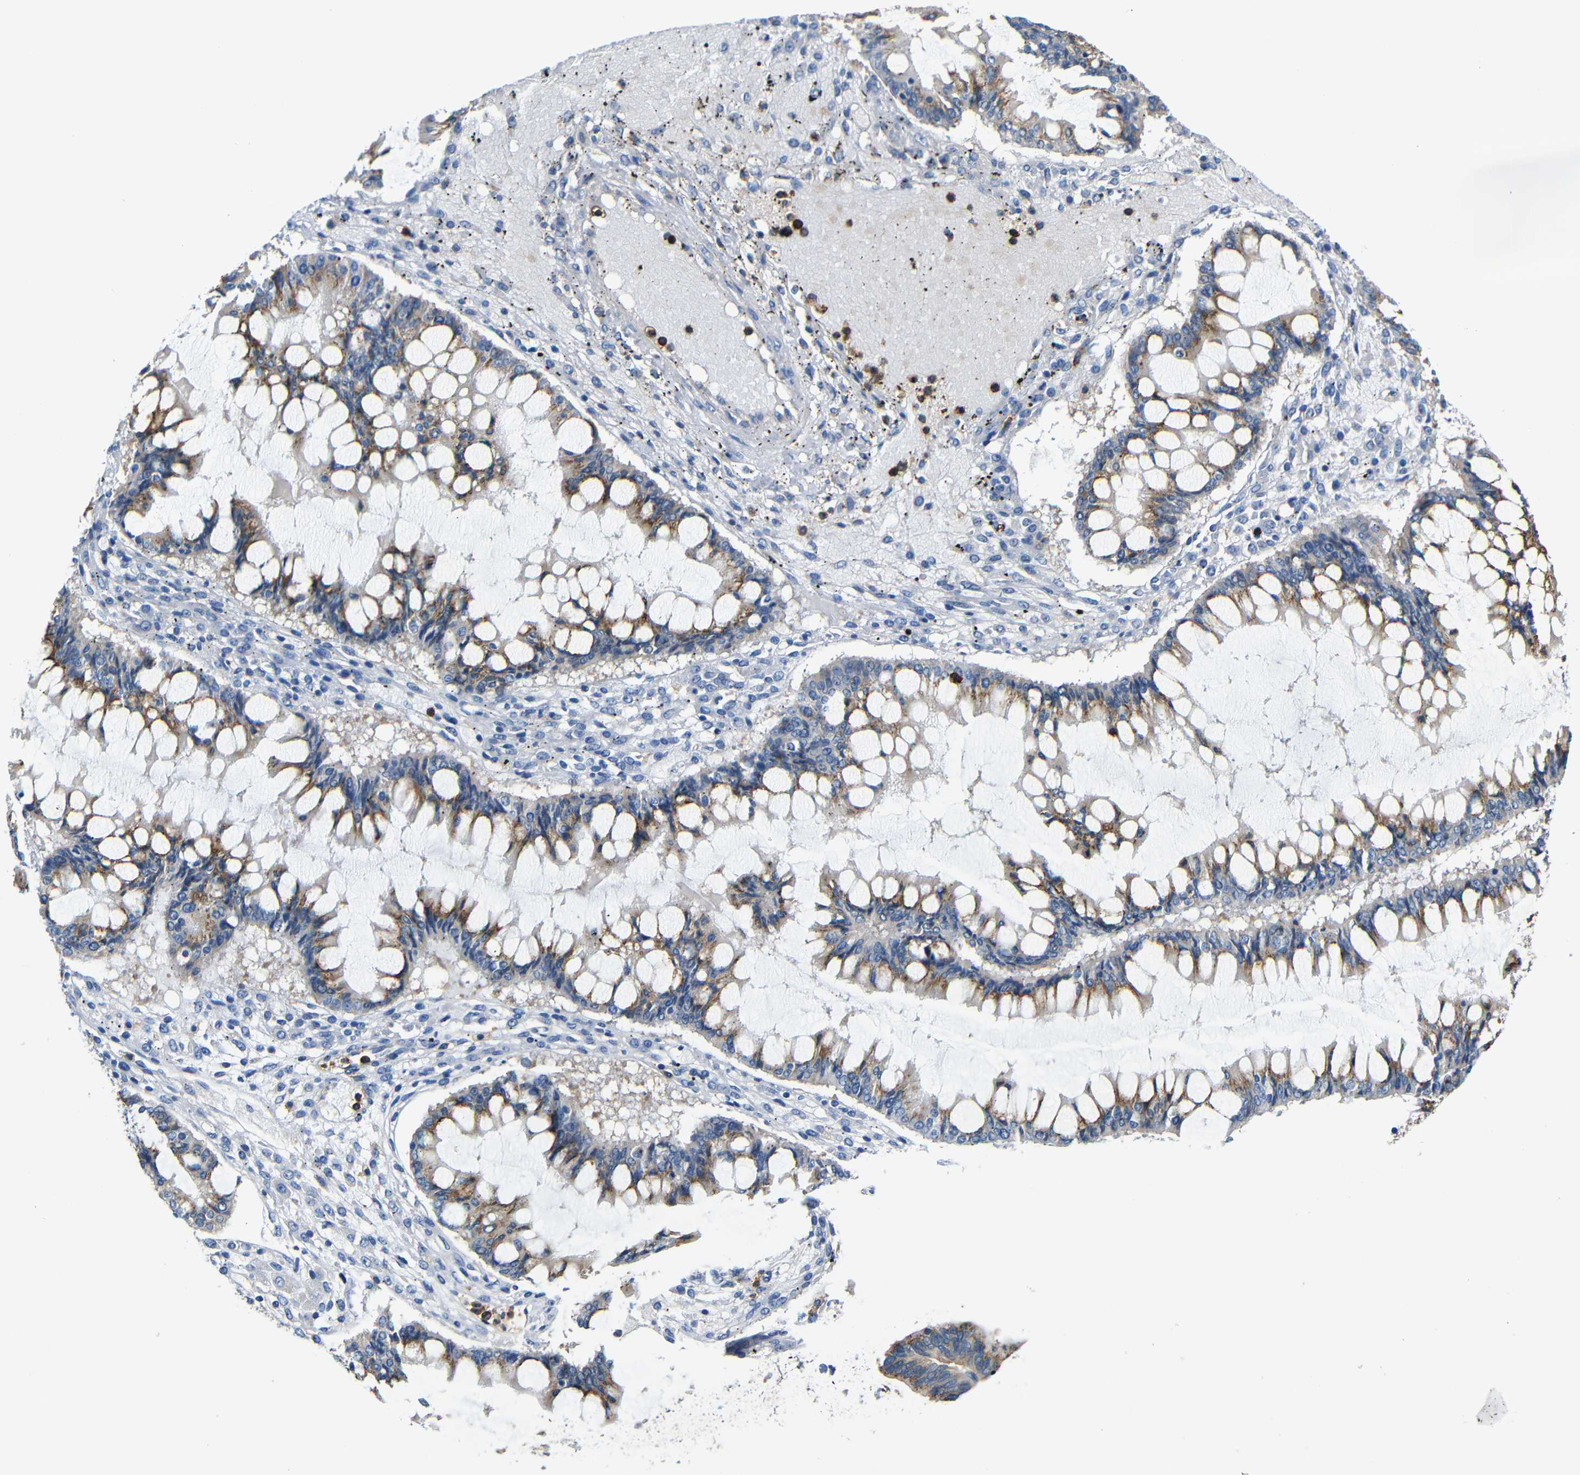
{"staining": {"intensity": "moderate", "quantity": ">75%", "location": "cytoplasmic/membranous"}, "tissue": "ovarian cancer", "cell_type": "Tumor cells", "image_type": "cancer", "snomed": [{"axis": "morphology", "description": "Cystadenocarcinoma, mucinous, NOS"}, {"axis": "topography", "description": "Ovary"}], "caption": "DAB (3,3'-diaminobenzidine) immunohistochemical staining of ovarian cancer reveals moderate cytoplasmic/membranous protein expression in approximately >75% of tumor cells.", "gene": "P2RY12", "patient": {"sex": "female", "age": 73}}